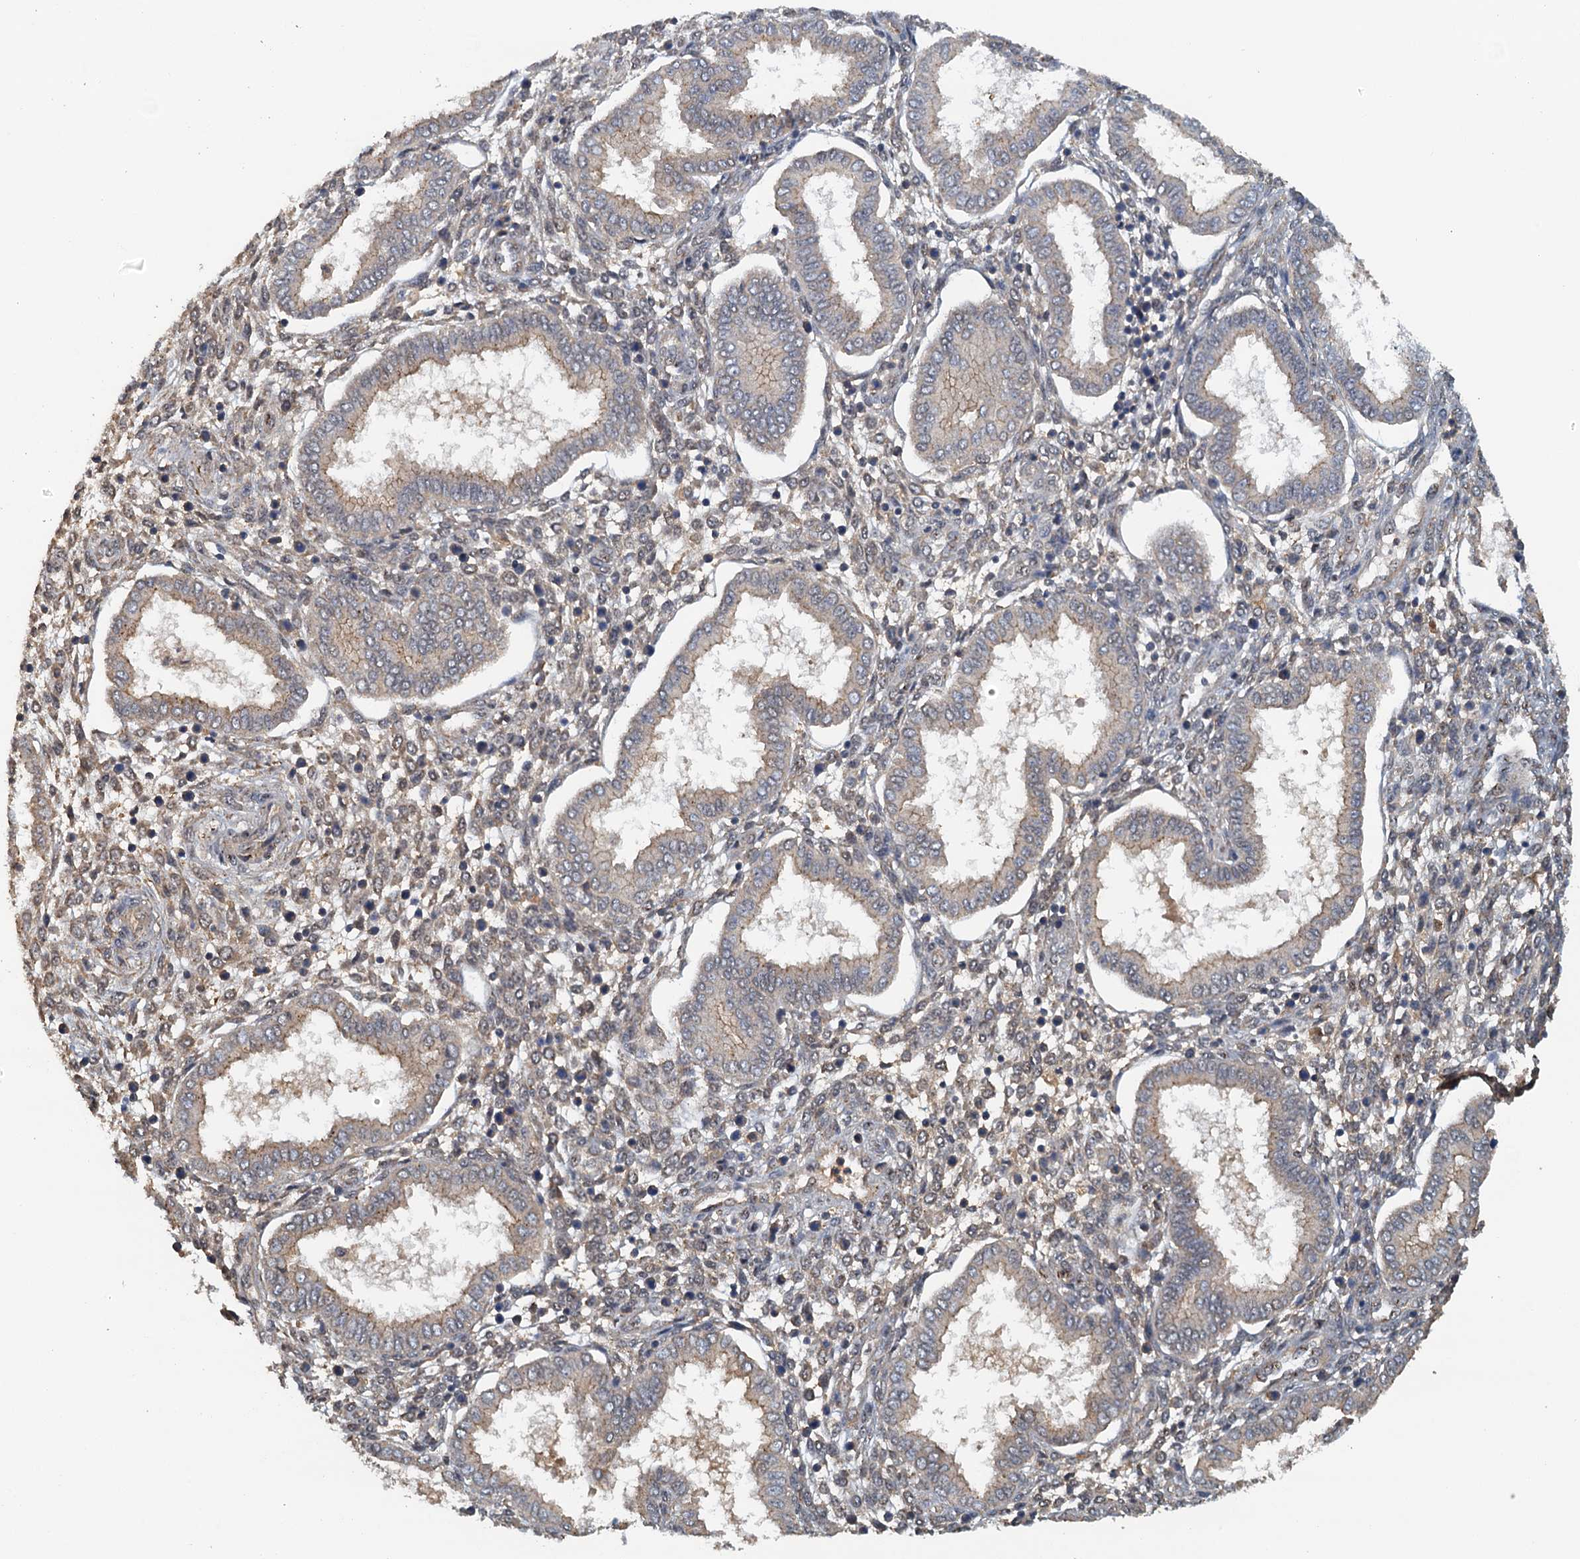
{"staining": {"intensity": "weak", "quantity": "<25%", "location": "cytoplasmic/membranous"}, "tissue": "endometrium", "cell_type": "Cells in endometrial stroma", "image_type": "normal", "snomed": [{"axis": "morphology", "description": "Normal tissue, NOS"}, {"axis": "topography", "description": "Endometrium"}], "caption": "DAB (3,3'-diaminobenzidine) immunohistochemical staining of normal endometrium reveals no significant positivity in cells in endometrial stroma. (DAB immunohistochemistry (IHC), high magnification).", "gene": "UBL7", "patient": {"sex": "female", "age": 24}}